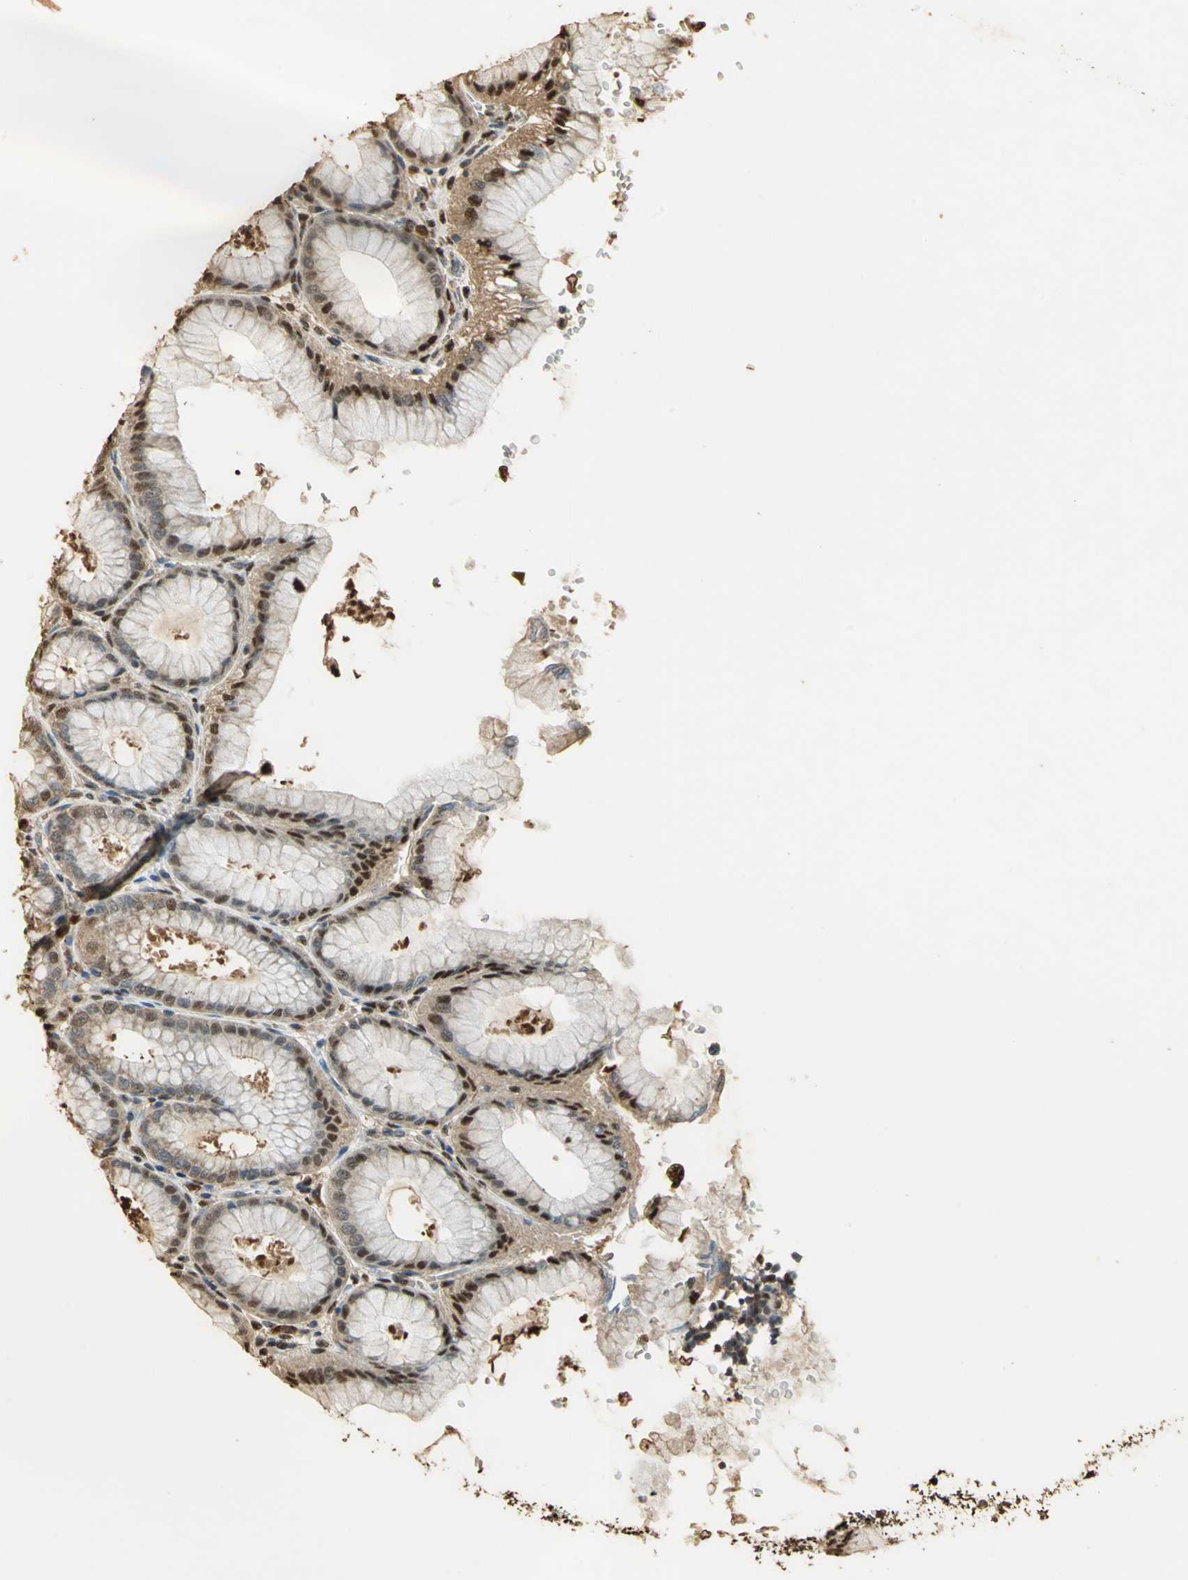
{"staining": {"intensity": "moderate", "quantity": ">75%", "location": "cytoplasmic/membranous"}, "tissue": "stomach", "cell_type": "Glandular cells", "image_type": "normal", "snomed": [{"axis": "morphology", "description": "Normal tissue, NOS"}, {"axis": "topography", "description": "Stomach, upper"}], "caption": "Approximately >75% of glandular cells in normal human stomach reveal moderate cytoplasmic/membranous protein positivity as visualized by brown immunohistochemical staining.", "gene": "GAPDH", "patient": {"sex": "female", "age": 56}}